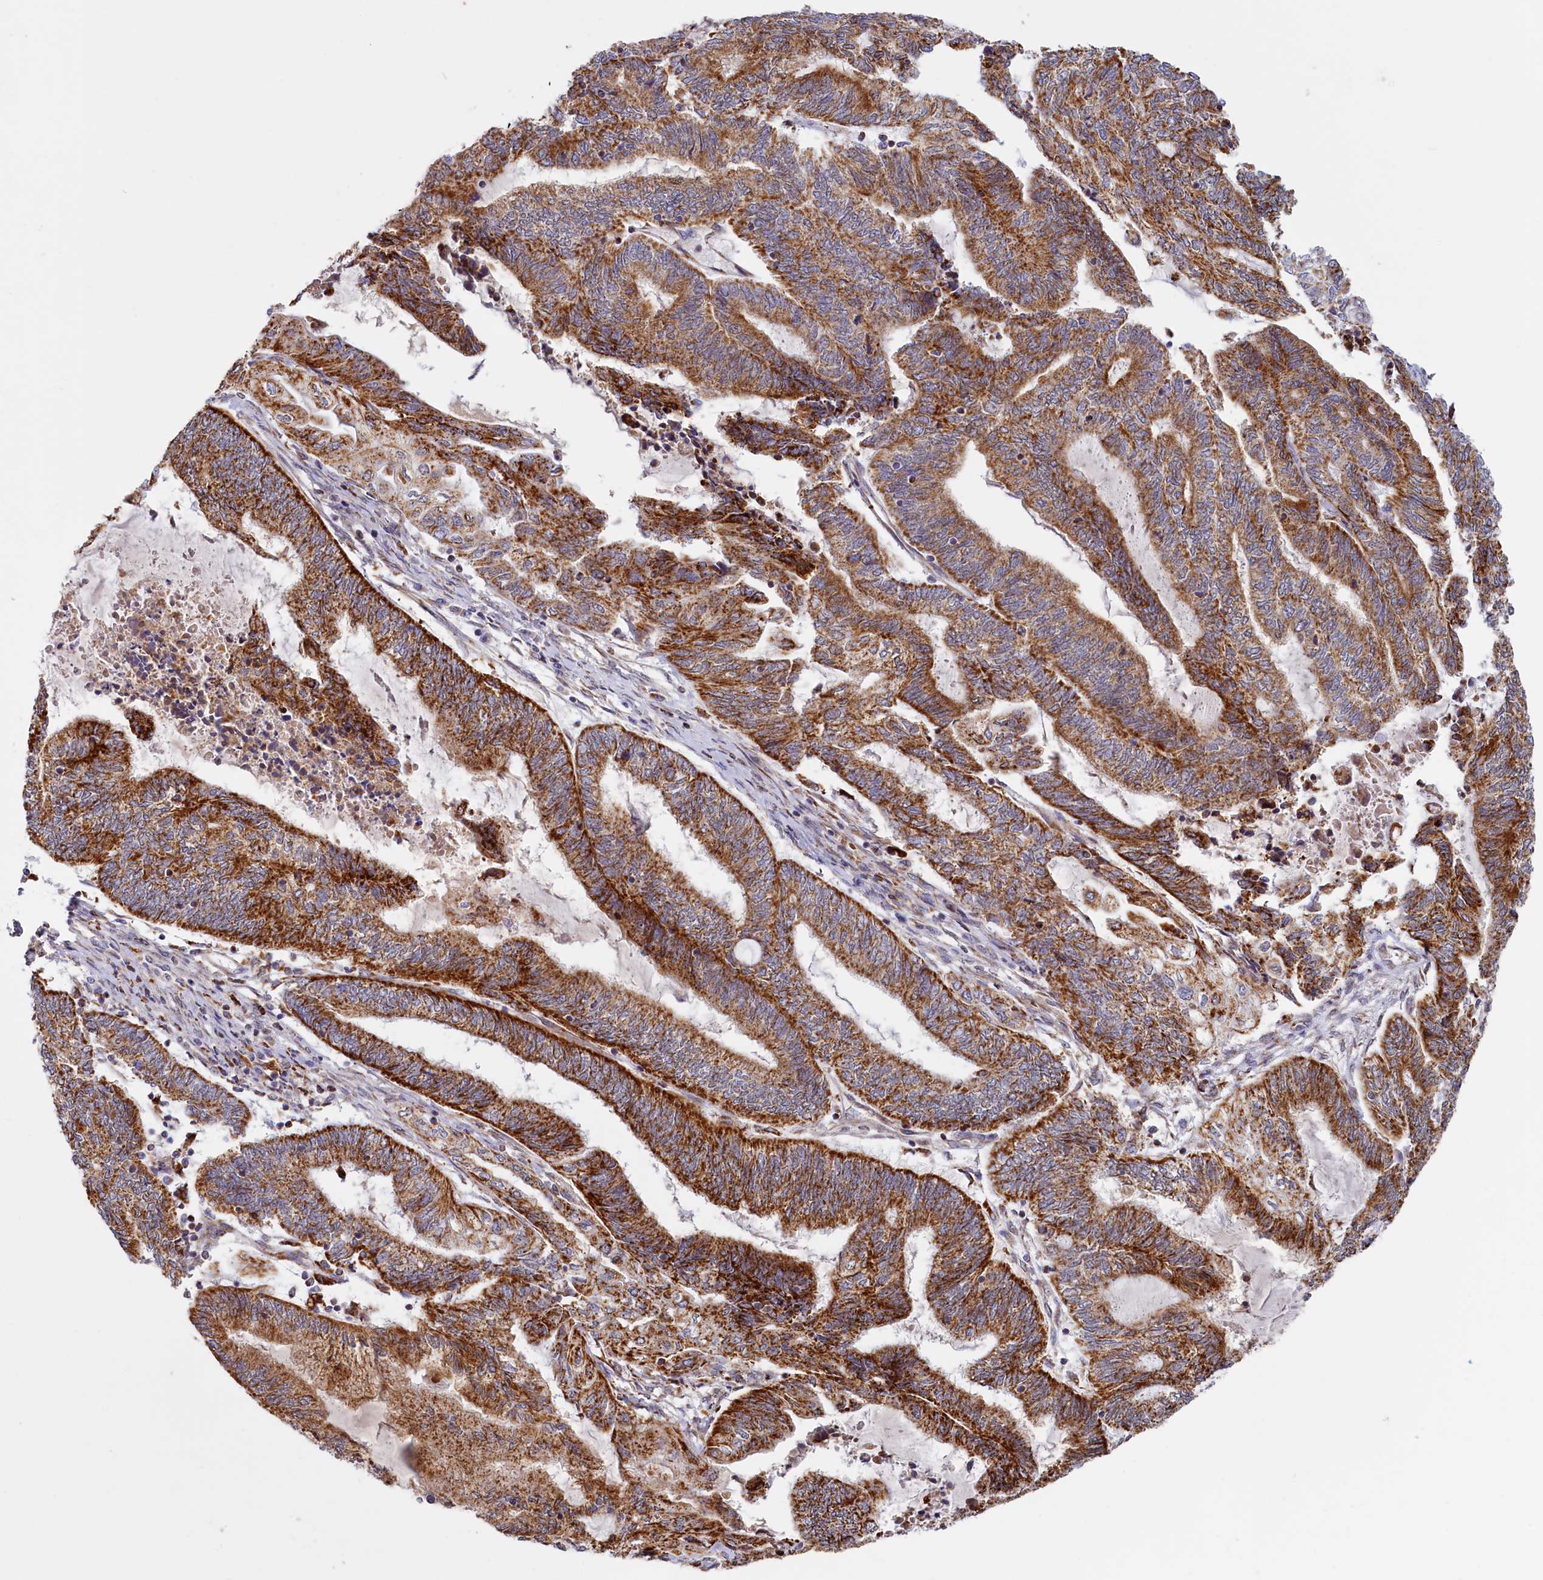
{"staining": {"intensity": "strong", "quantity": ">75%", "location": "cytoplasmic/membranous"}, "tissue": "endometrial cancer", "cell_type": "Tumor cells", "image_type": "cancer", "snomed": [{"axis": "morphology", "description": "Adenocarcinoma, NOS"}, {"axis": "topography", "description": "Uterus"}, {"axis": "topography", "description": "Endometrium"}], "caption": "A brown stain shows strong cytoplasmic/membranous staining of a protein in endometrial cancer tumor cells. The protein of interest is shown in brown color, while the nuclei are stained blue.", "gene": "DYNC2H1", "patient": {"sex": "female", "age": 70}}